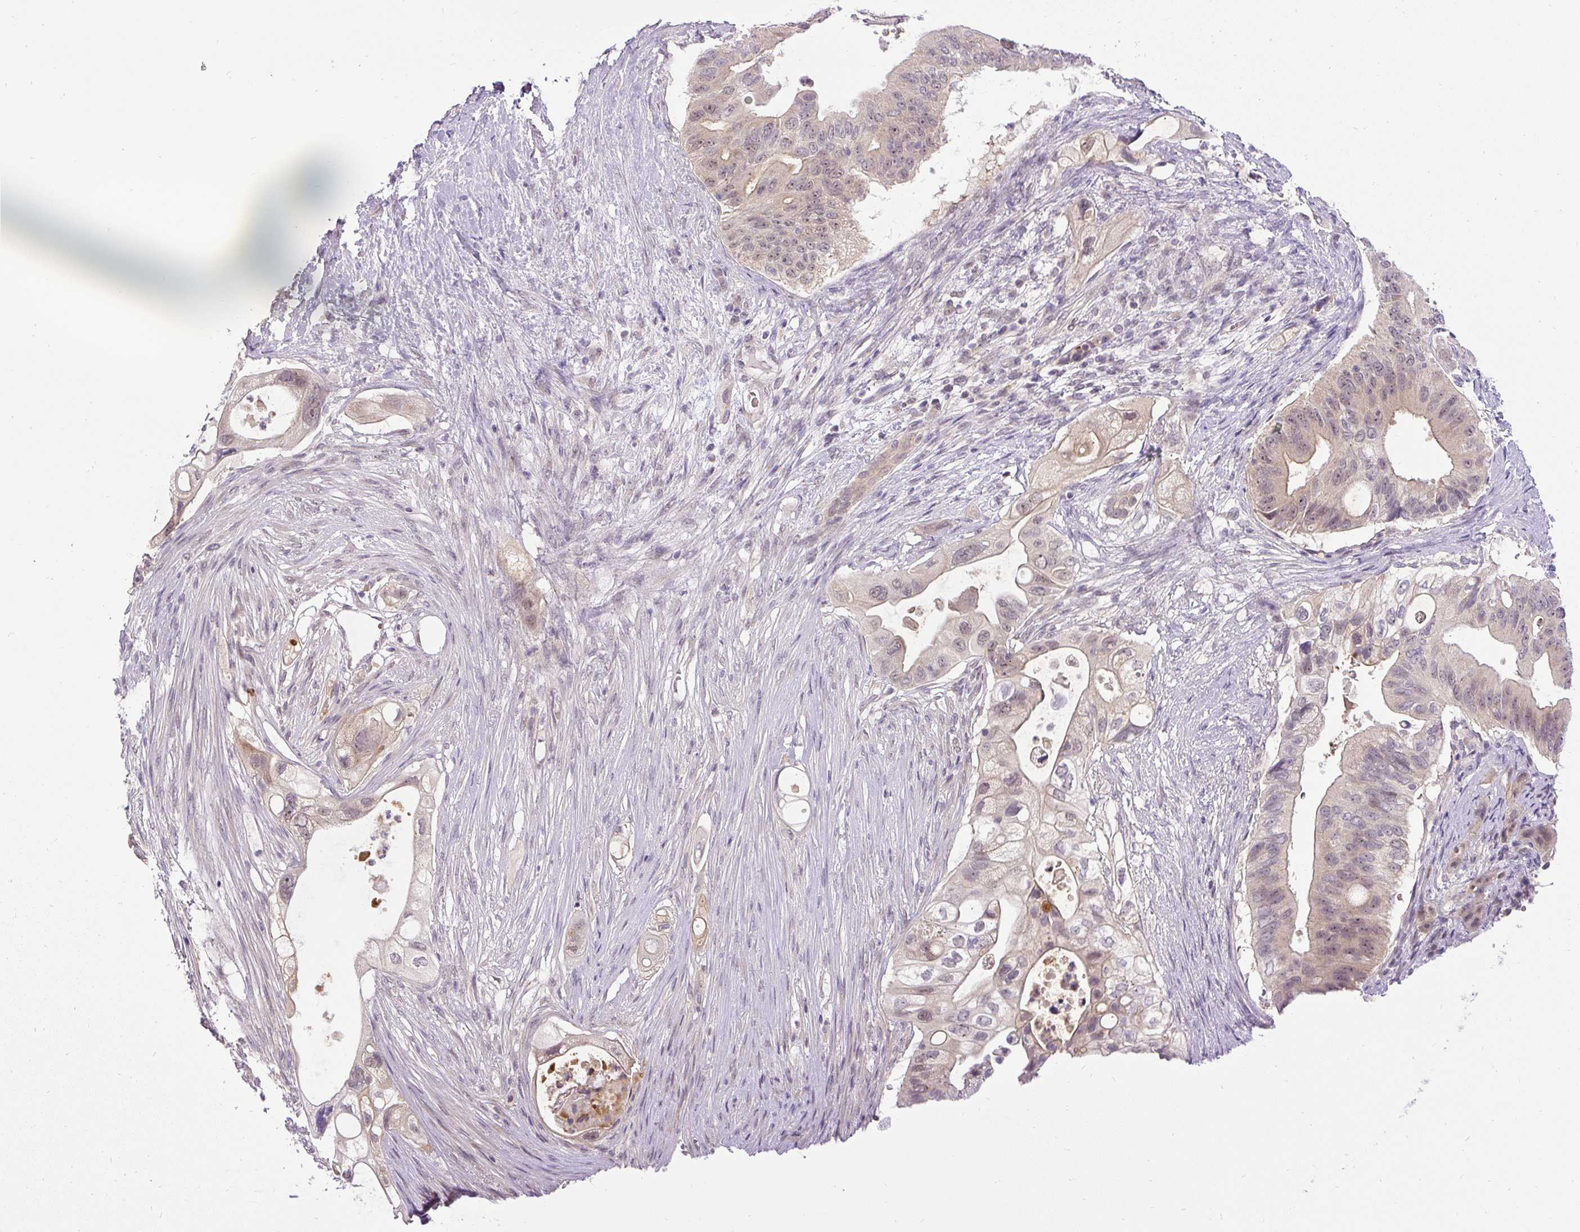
{"staining": {"intensity": "weak", "quantity": "25%-75%", "location": "nuclear"}, "tissue": "pancreatic cancer", "cell_type": "Tumor cells", "image_type": "cancer", "snomed": [{"axis": "morphology", "description": "Adenocarcinoma, NOS"}, {"axis": "topography", "description": "Pancreas"}], "caption": "Pancreatic cancer stained with immunohistochemistry shows weak nuclear positivity in approximately 25%-75% of tumor cells.", "gene": "FAM117B", "patient": {"sex": "female", "age": 72}}